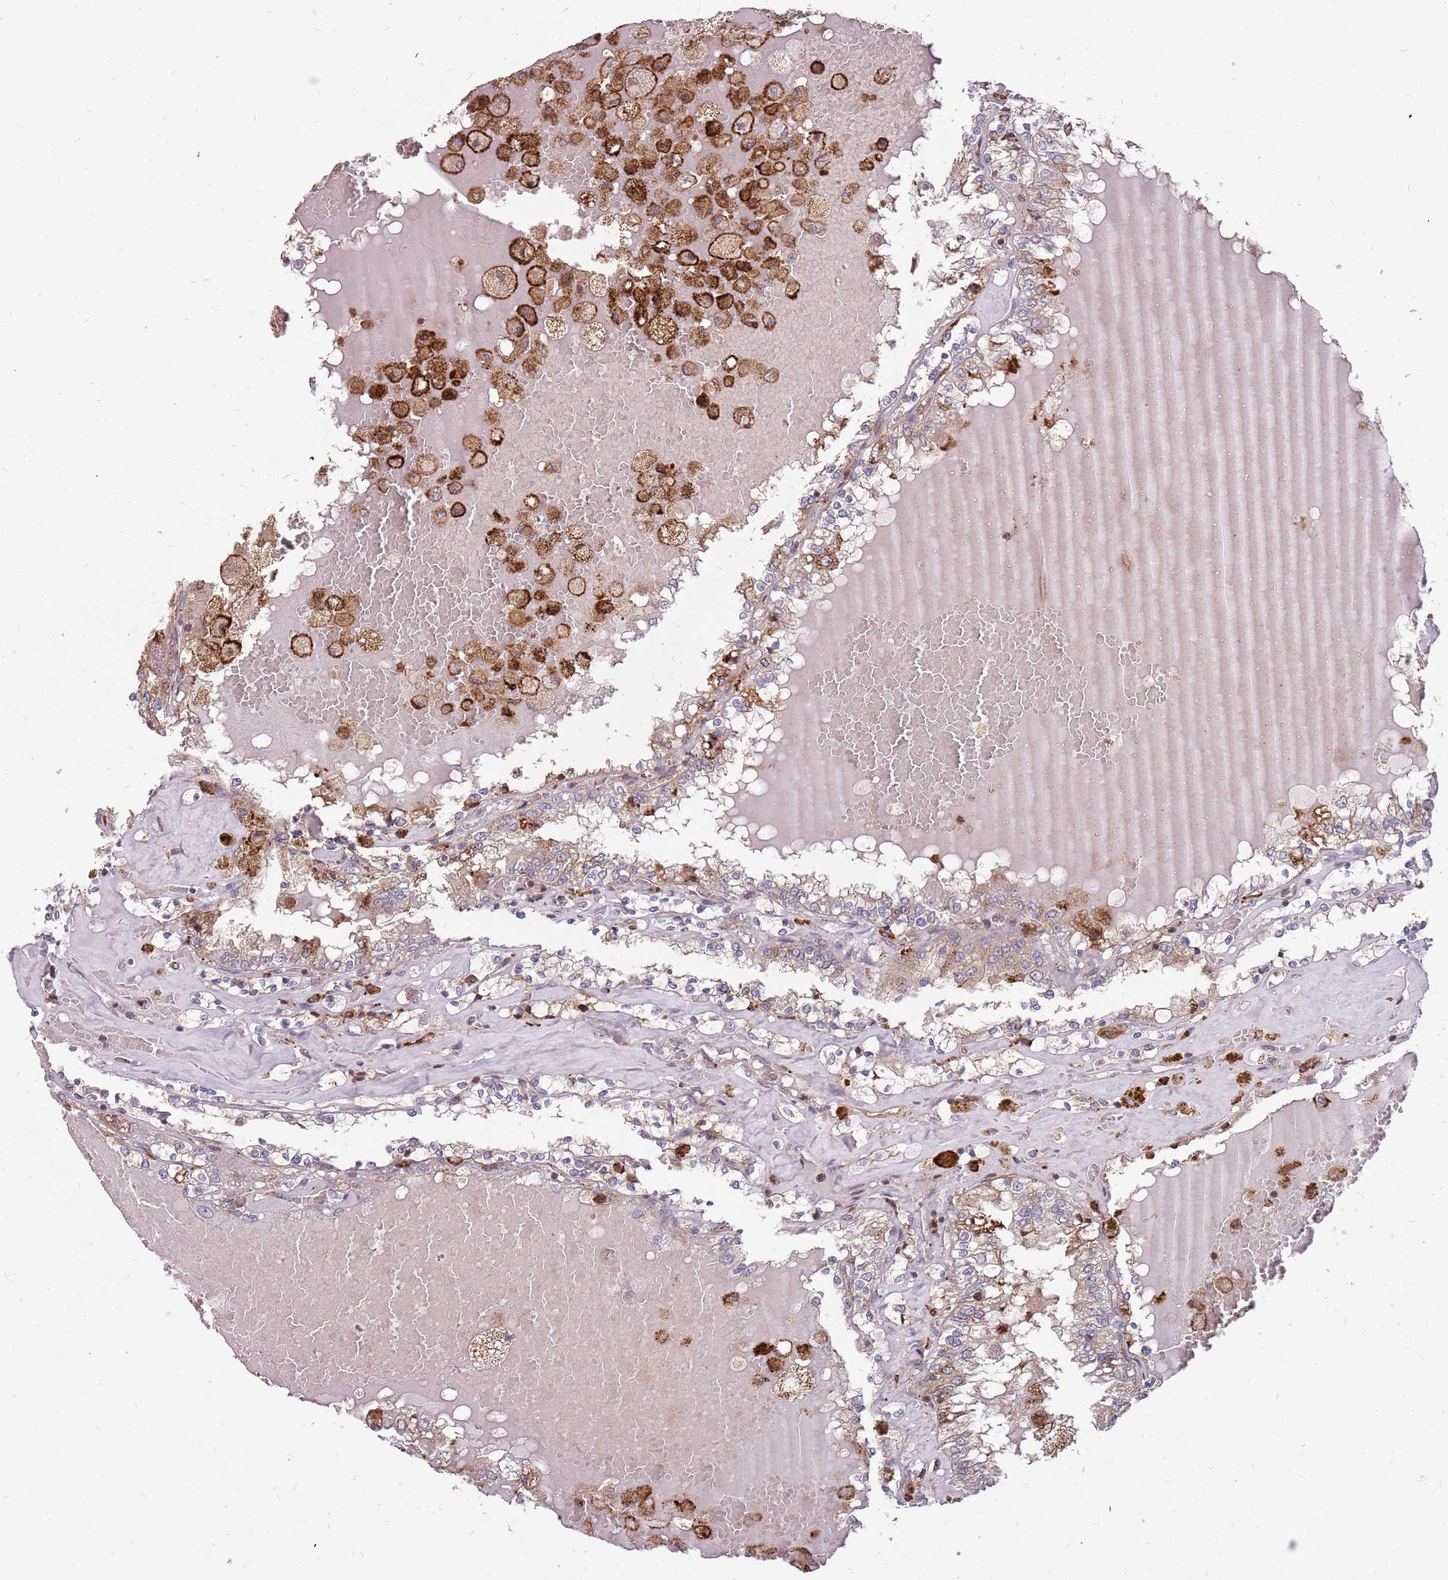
{"staining": {"intensity": "weak", "quantity": "25%-75%", "location": "cytoplasmic/membranous"}, "tissue": "renal cancer", "cell_type": "Tumor cells", "image_type": "cancer", "snomed": [{"axis": "morphology", "description": "Adenocarcinoma, NOS"}, {"axis": "topography", "description": "Kidney"}], "caption": "Renal adenocarcinoma stained with DAB (3,3'-diaminobenzidine) immunohistochemistry (IHC) demonstrates low levels of weak cytoplasmic/membranous staining in about 25%-75% of tumor cells.", "gene": "NME4", "patient": {"sex": "female", "age": 56}}